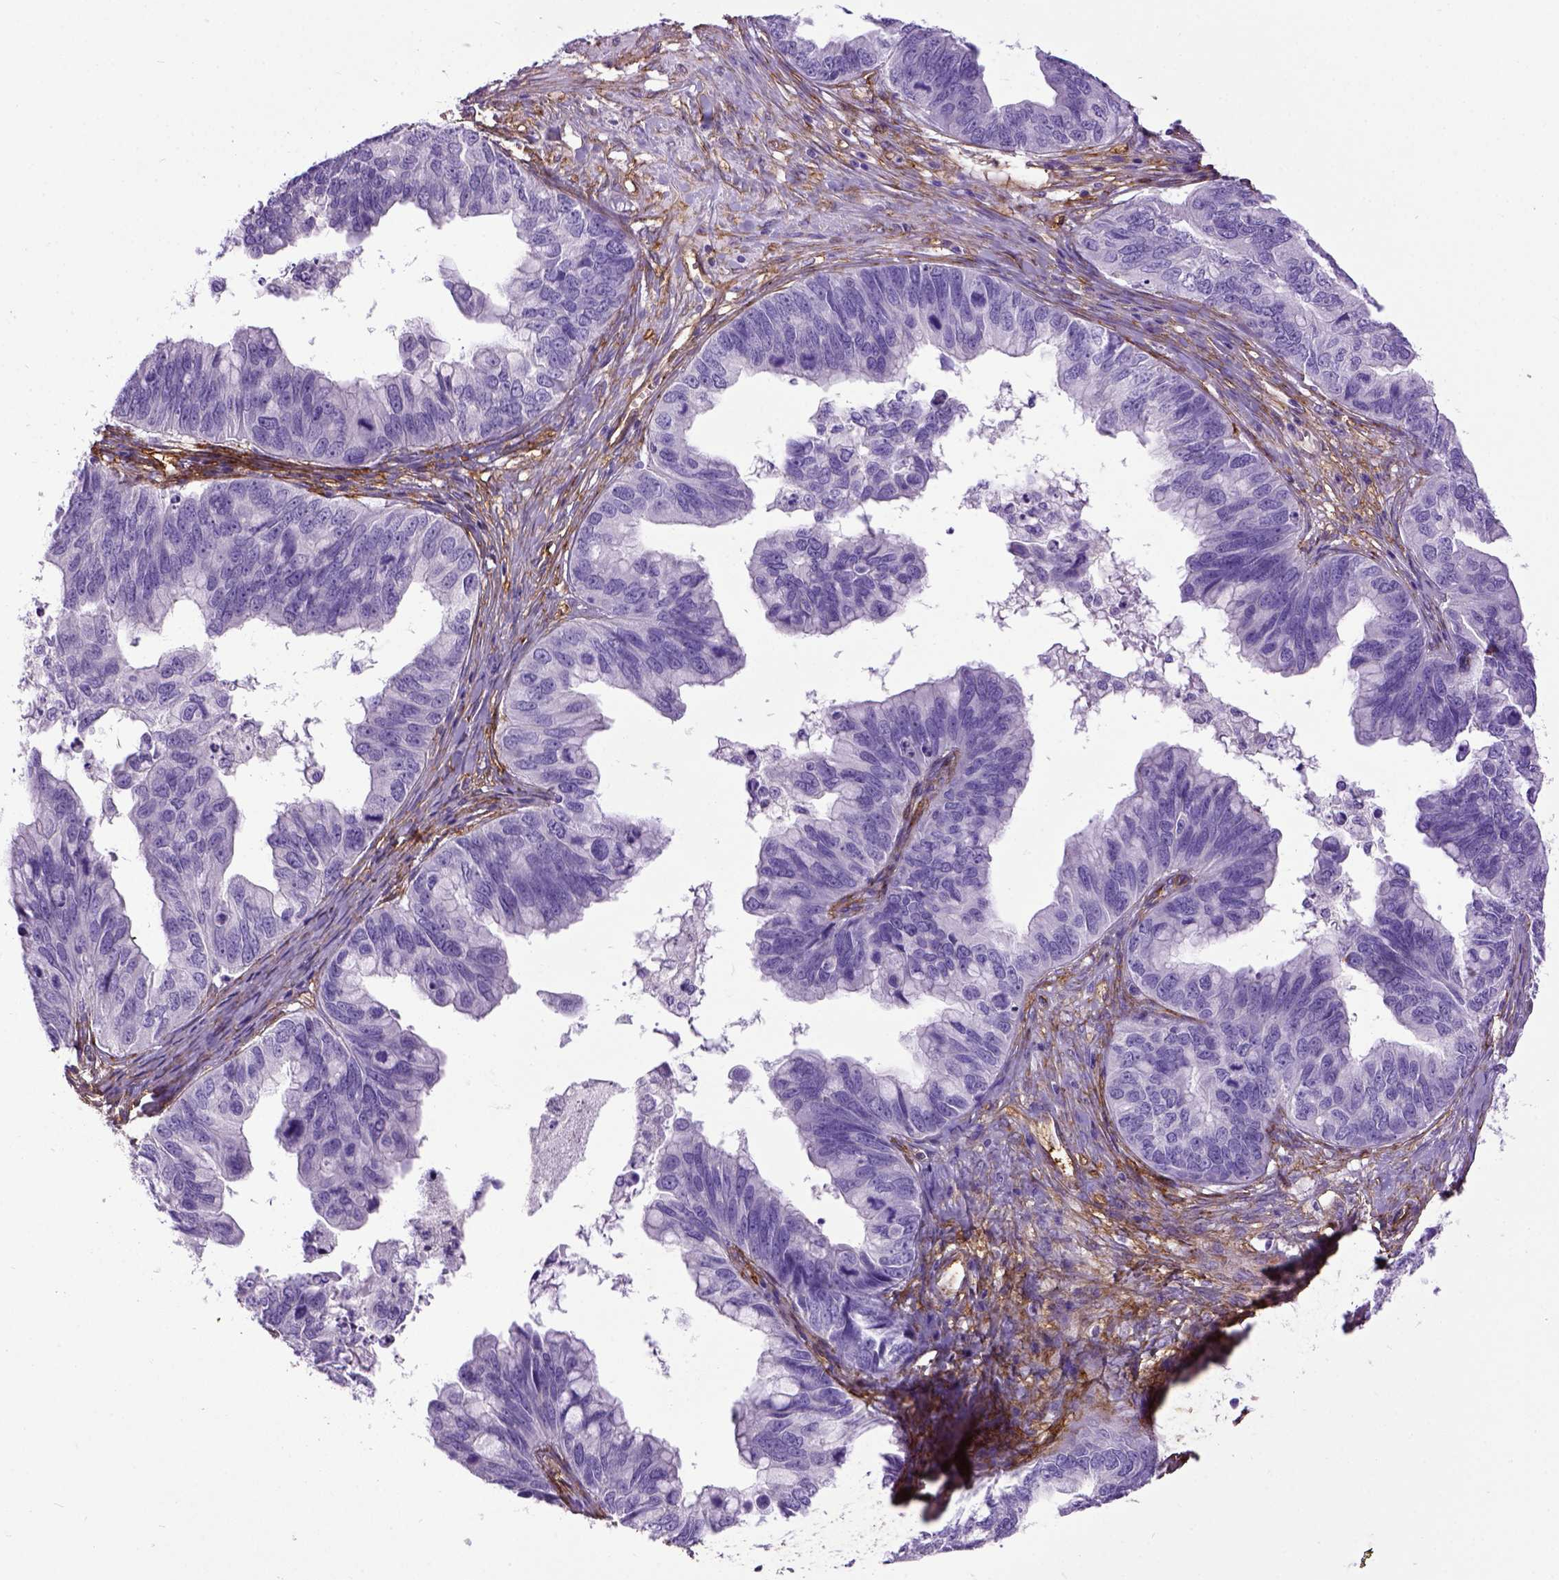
{"staining": {"intensity": "negative", "quantity": "none", "location": "none"}, "tissue": "ovarian cancer", "cell_type": "Tumor cells", "image_type": "cancer", "snomed": [{"axis": "morphology", "description": "Cystadenocarcinoma, mucinous, NOS"}, {"axis": "topography", "description": "Ovary"}], "caption": "A high-resolution image shows immunohistochemistry (IHC) staining of mucinous cystadenocarcinoma (ovarian), which reveals no significant expression in tumor cells. (Brightfield microscopy of DAB immunohistochemistry (IHC) at high magnification).", "gene": "ENG", "patient": {"sex": "female", "age": 76}}